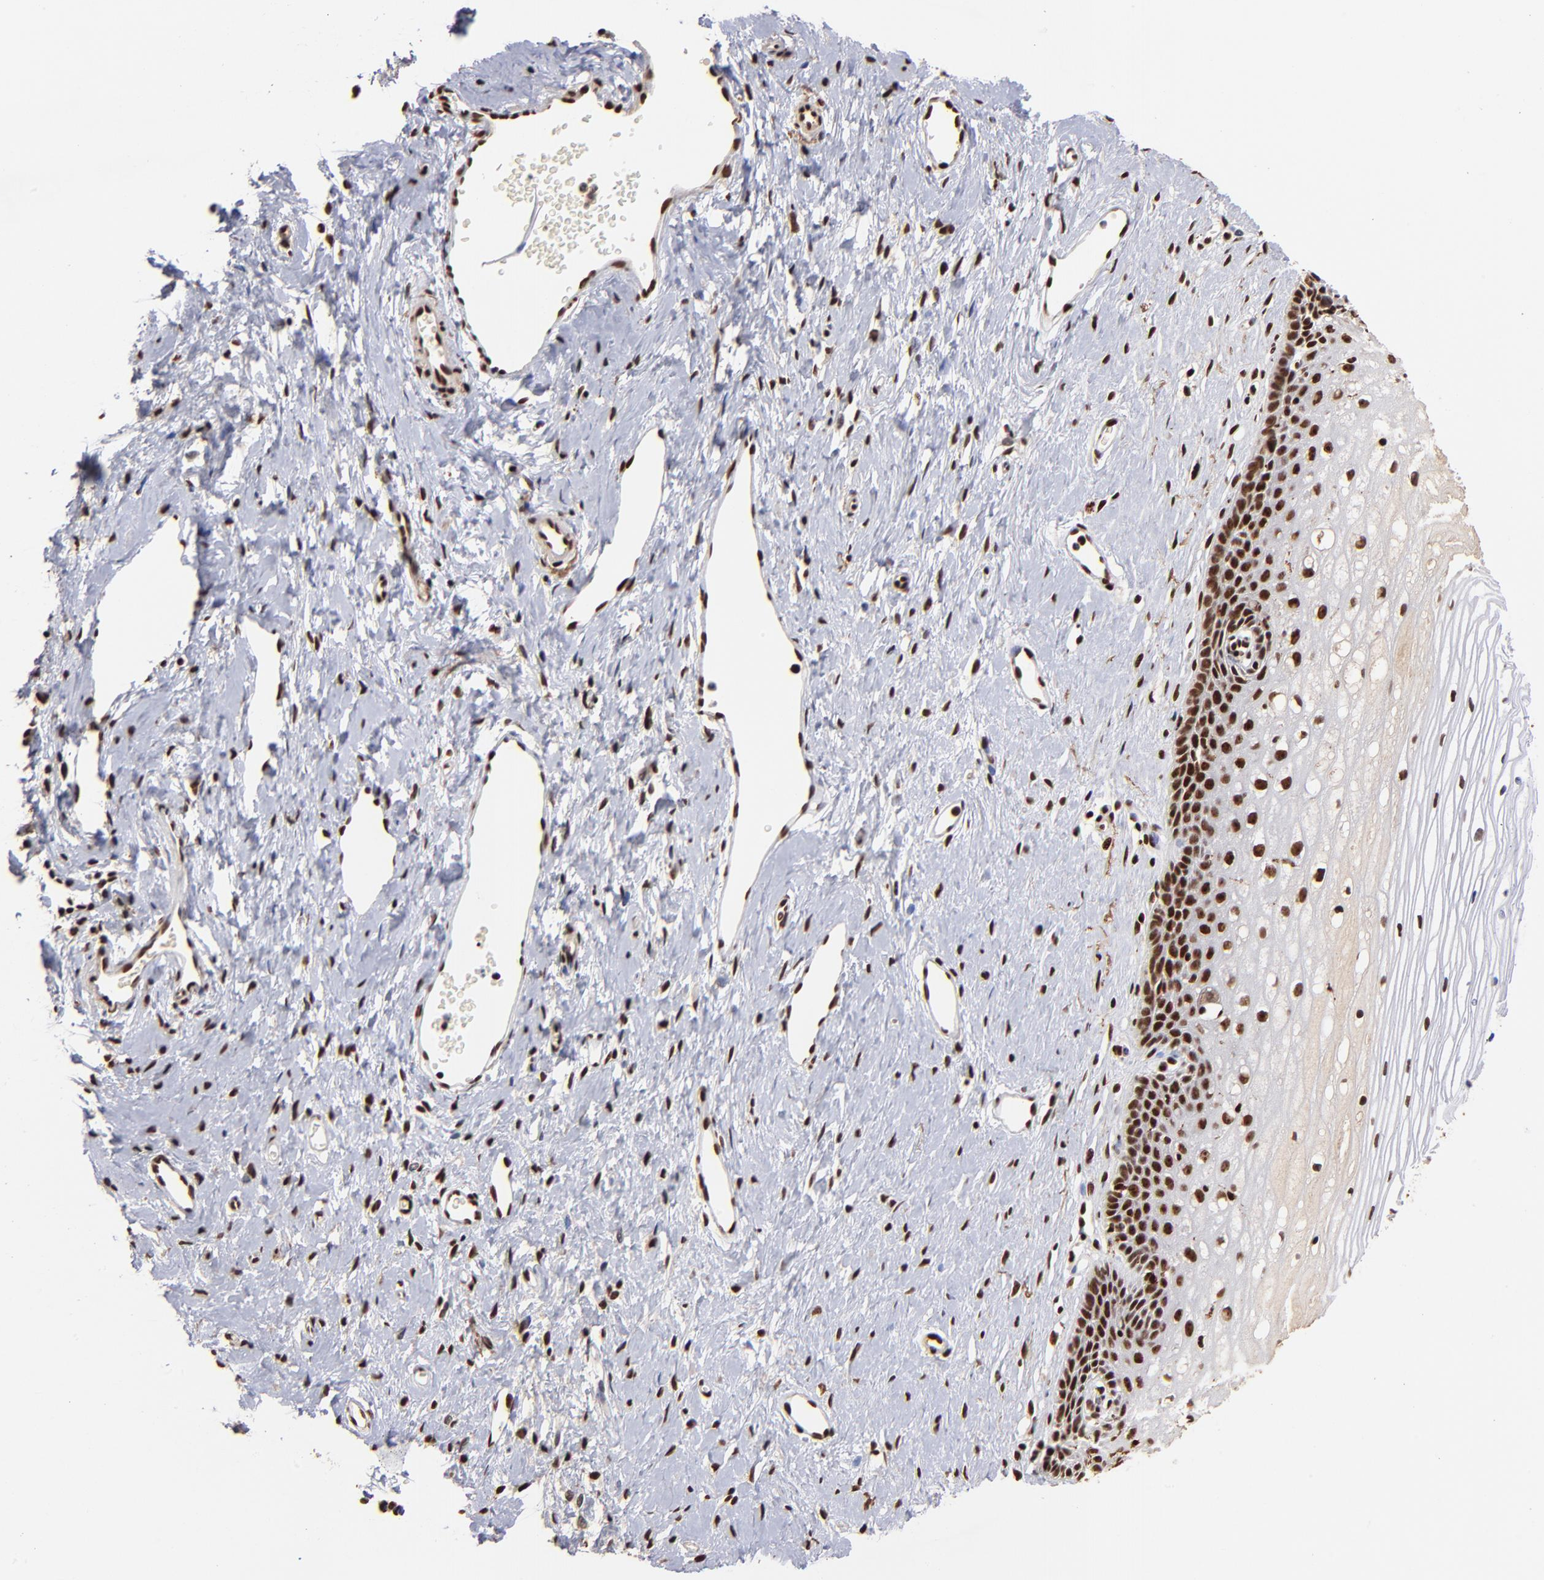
{"staining": {"intensity": "moderate", "quantity": ">75%", "location": "nuclear"}, "tissue": "cervix", "cell_type": "Glandular cells", "image_type": "normal", "snomed": [{"axis": "morphology", "description": "Normal tissue, NOS"}, {"axis": "topography", "description": "Cervix"}], "caption": "Immunohistochemical staining of benign human cervix reveals moderate nuclear protein staining in about >75% of glandular cells. The protein is stained brown, and the nuclei are stained in blue (DAB IHC with brightfield microscopy, high magnification).", "gene": "ZNF146", "patient": {"sex": "female", "age": 40}}